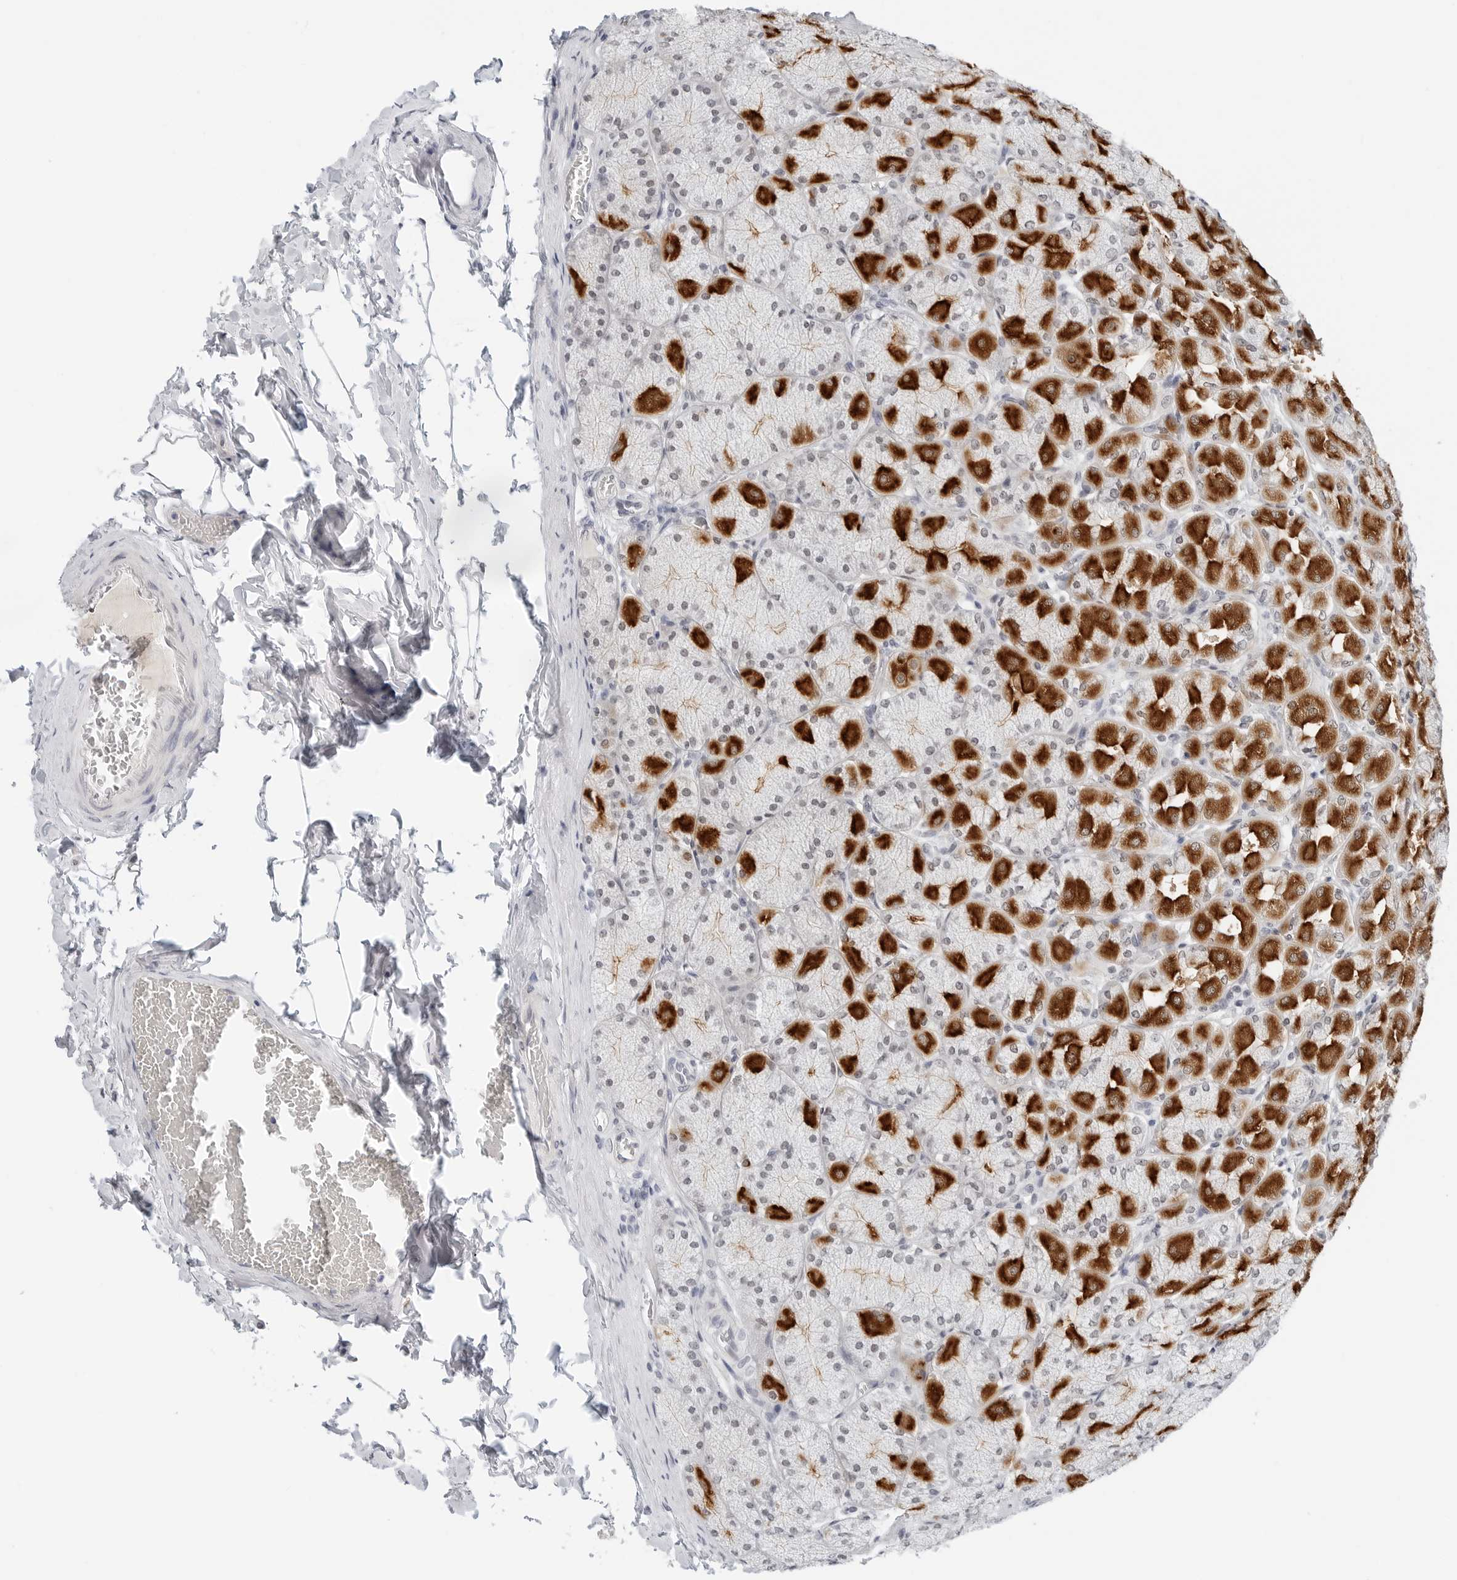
{"staining": {"intensity": "strong", "quantity": "25%-75%", "location": "cytoplasmic/membranous,nuclear"}, "tissue": "stomach", "cell_type": "Glandular cells", "image_type": "normal", "snomed": [{"axis": "morphology", "description": "Normal tissue, NOS"}, {"axis": "topography", "description": "Stomach, upper"}], "caption": "Immunohistochemical staining of normal stomach demonstrates strong cytoplasmic/membranous,nuclear protein positivity in approximately 25%-75% of glandular cells. Using DAB (3,3'-diaminobenzidine) (brown) and hematoxylin (blue) stains, captured at high magnification using brightfield microscopy.", "gene": "TSEN2", "patient": {"sex": "female", "age": 56}}